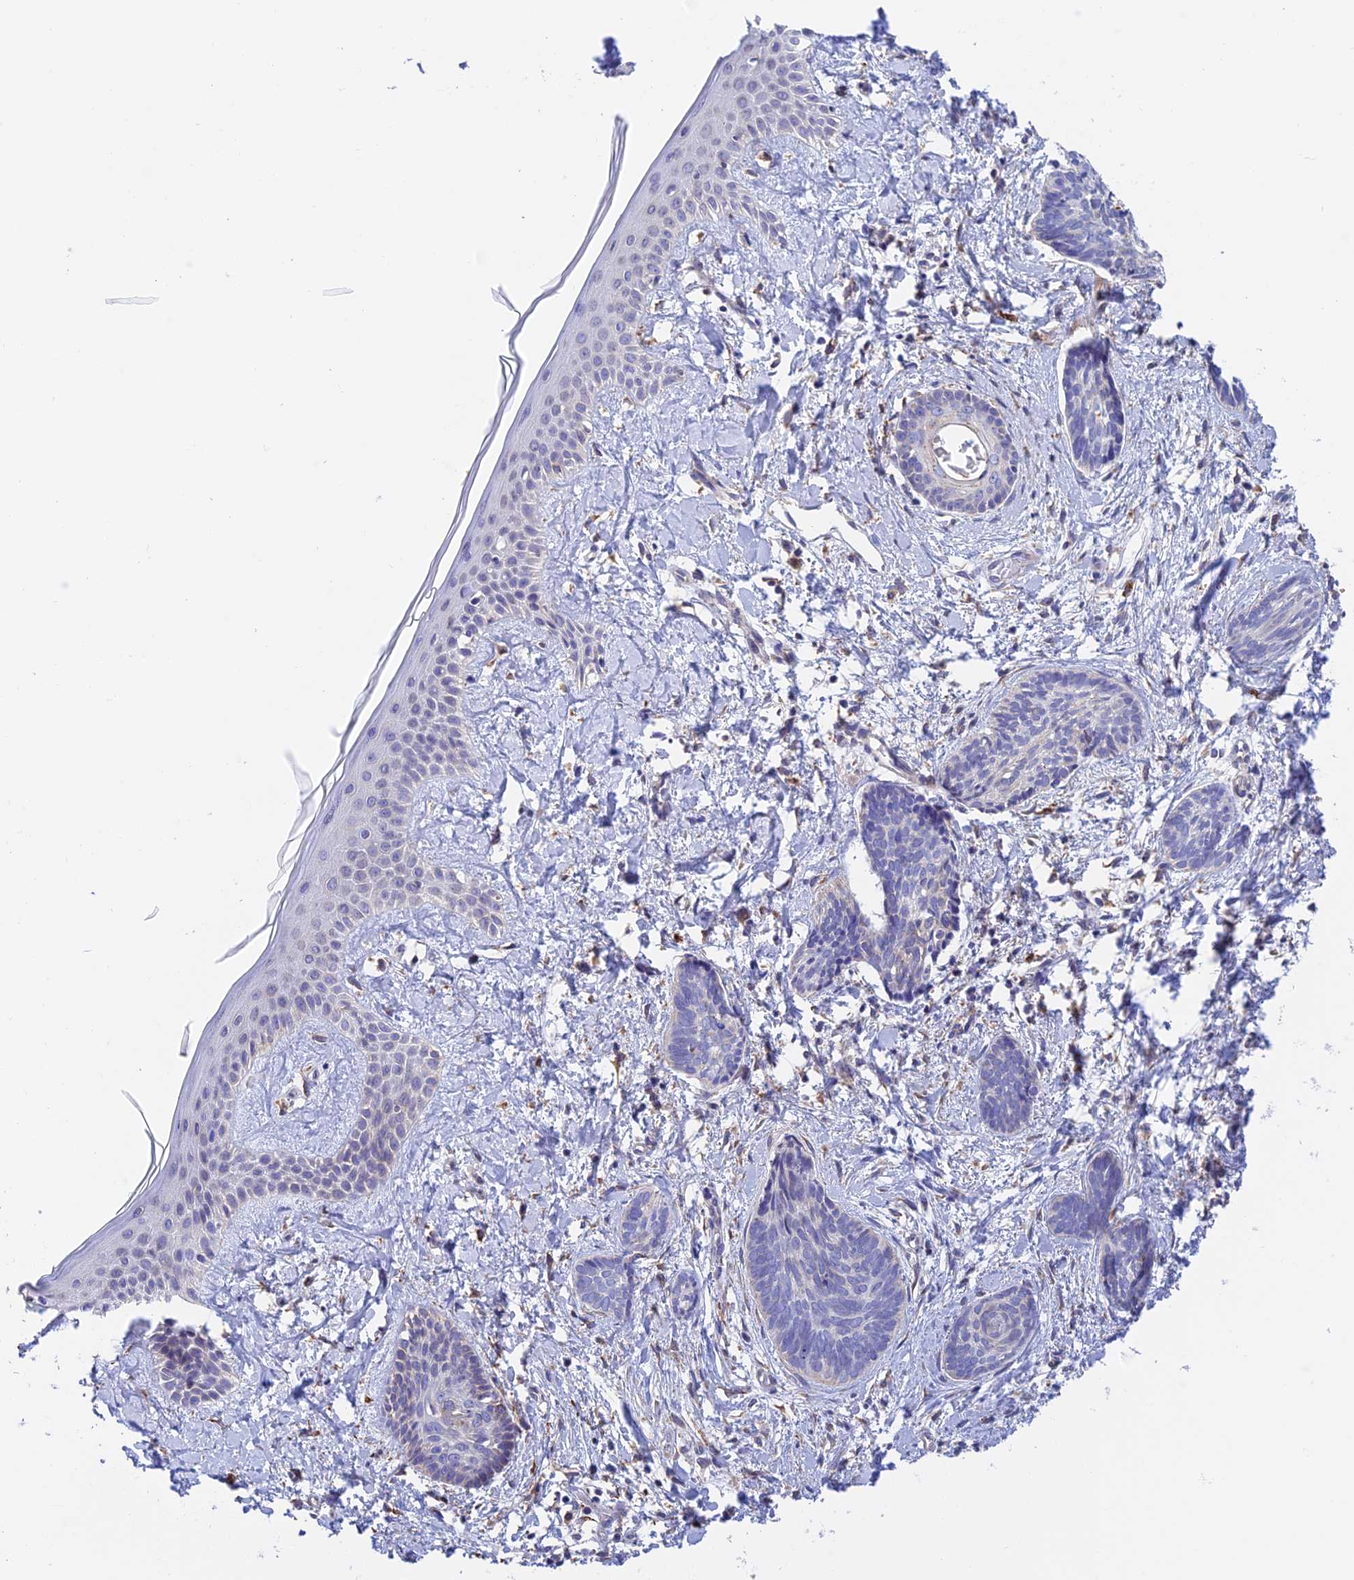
{"staining": {"intensity": "negative", "quantity": "none", "location": "none"}, "tissue": "skin cancer", "cell_type": "Tumor cells", "image_type": "cancer", "snomed": [{"axis": "morphology", "description": "Basal cell carcinoma"}, {"axis": "topography", "description": "Skin"}], "caption": "Immunohistochemistry image of skin cancer stained for a protein (brown), which reveals no staining in tumor cells.", "gene": "VKORC1", "patient": {"sex": "female", "age": 81}}